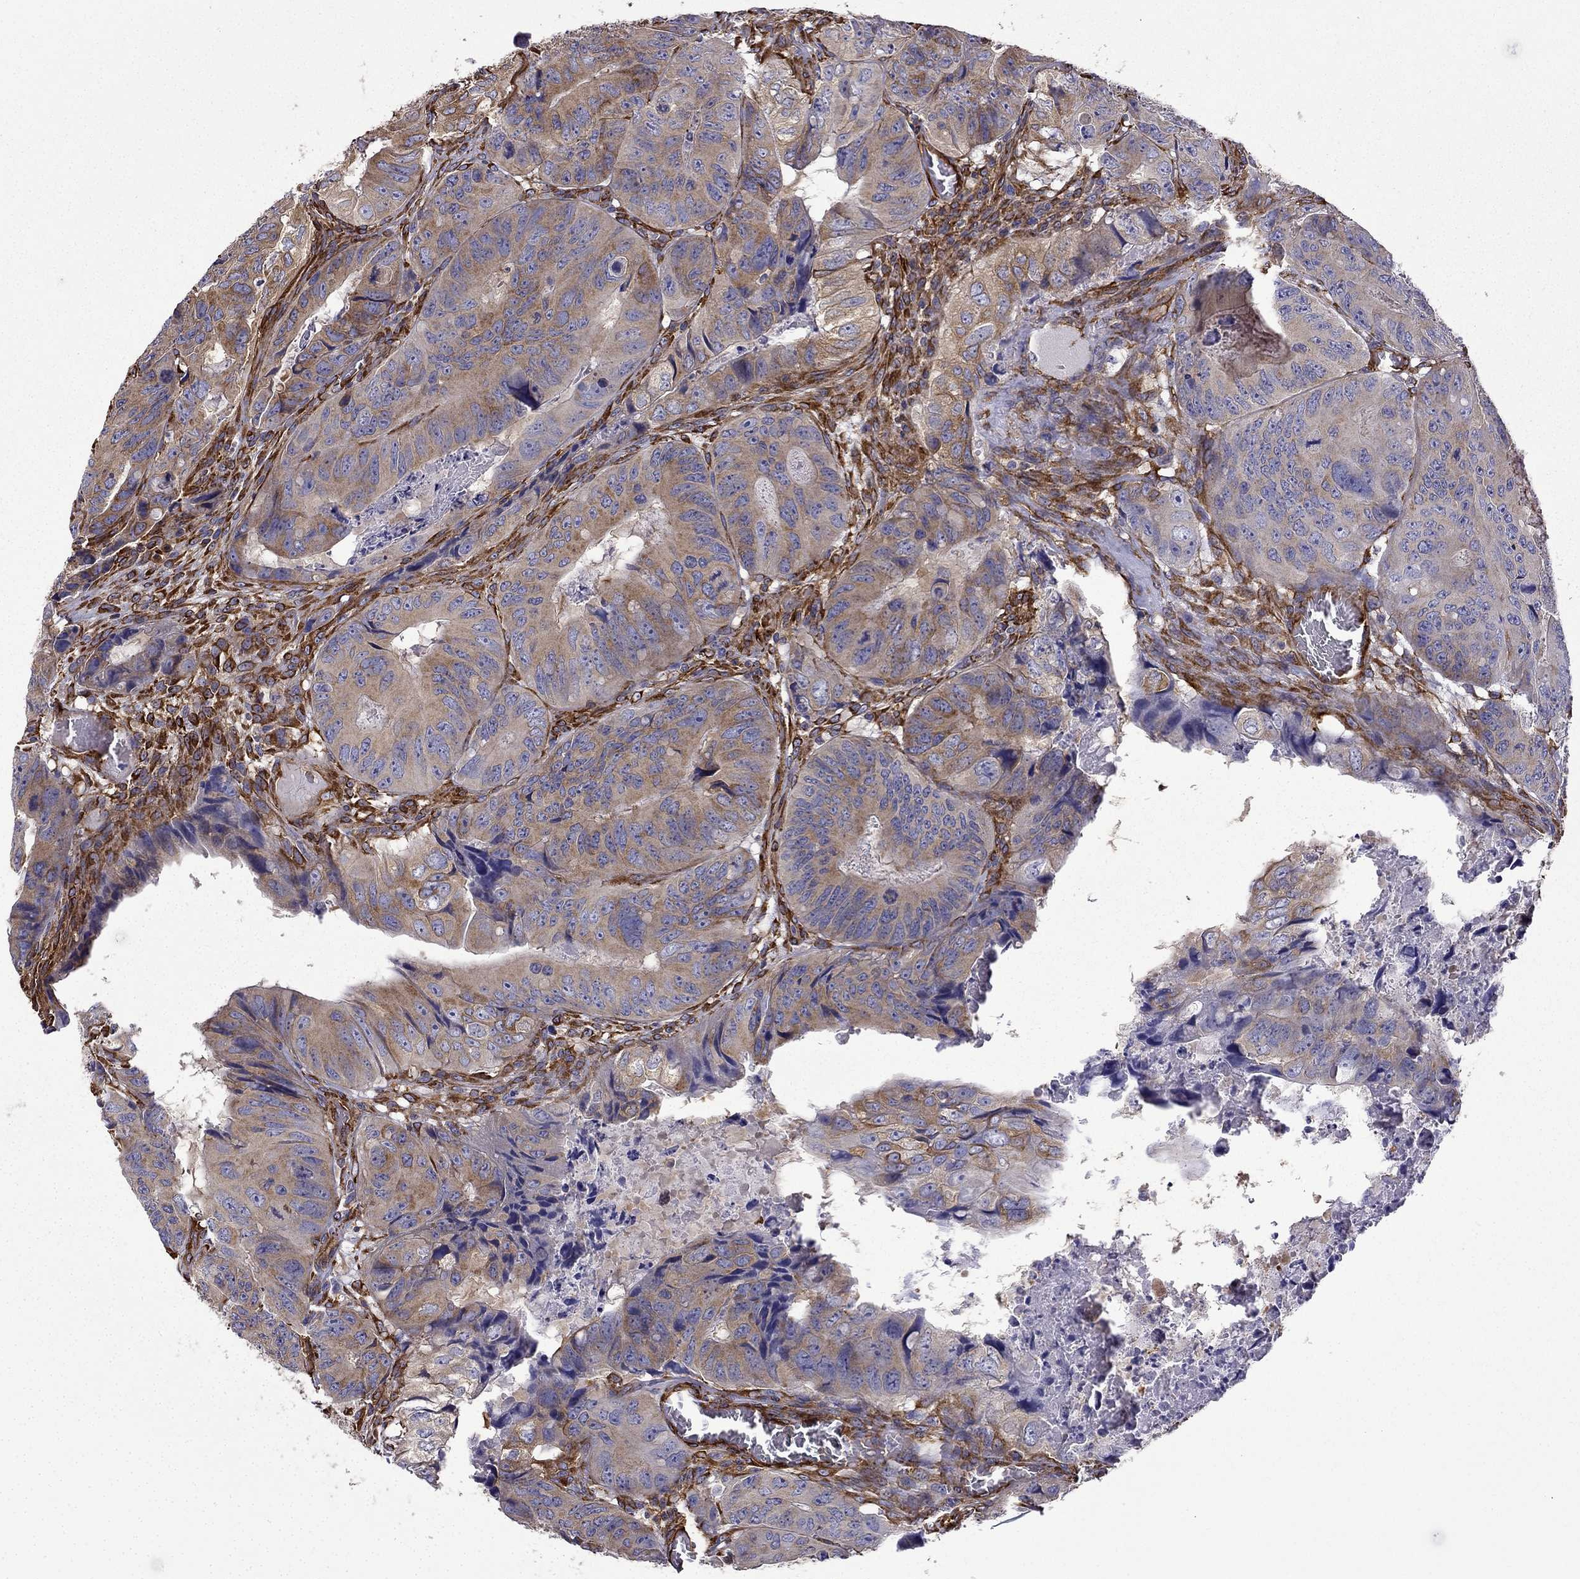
{"staining": {"intensity": "moderate", "quantity": "25%-75%", "location": "cytoplasmic/membranous"}, "tissue": "colorectal cancer", "cell_type": "Tumor cells", "image_type": "cancer", "snomed": [{"axis": "morphology", "description": "Adenocarcinoma, NOS"}, {"axis": "topography", "description": "Colon"}], "caption": "Protein staining demonstrates moderate cytoplasmic/membranous expression in about 25%-75% of tumor cells in colorectal adenocarcinoma. The protein of interest is shown in brown color, while the nuclei are stained blue.", "gene": "MAP4", "patient": {"sex": "male", "age": 79}}